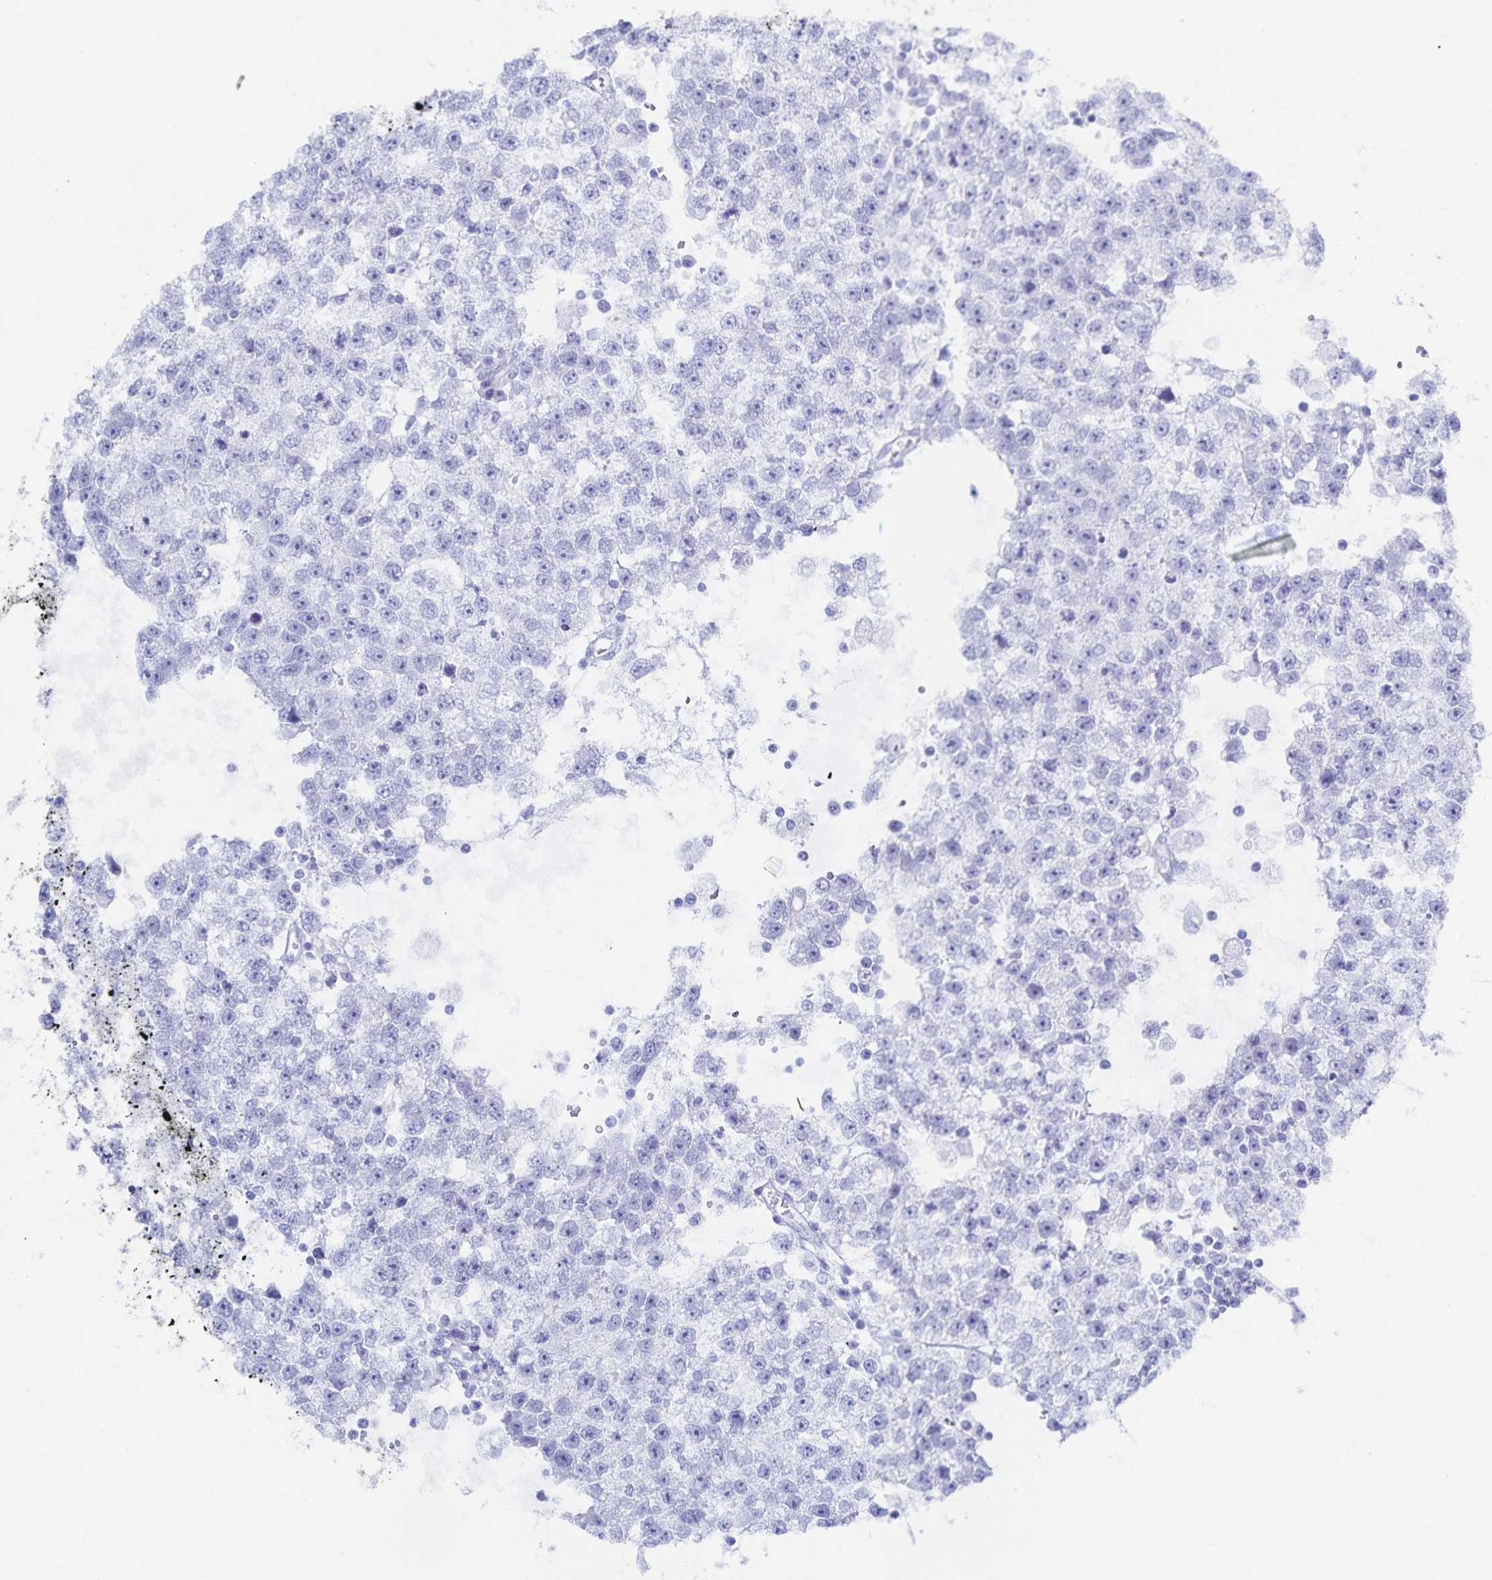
{"staining": {"intensity": "negative", "quantity": "none", "location": "none"}, "tissue": "testis cancer", "cell_type": "Tumor cells", "image_type": "cancer", "snomed": [{"axis": "morphology", "description": "Seminoma, NOS"}, {"axis": "topography", "description": "Testis"}], "caption": "Immunohistochemistry photomicrograph of neoplastic tissue: human testis seminoma stained with DAB exhibits no significant protein staining in tumor cells.", "gene": "SNTN", "patient": {"sex": "male", "age": 34}}